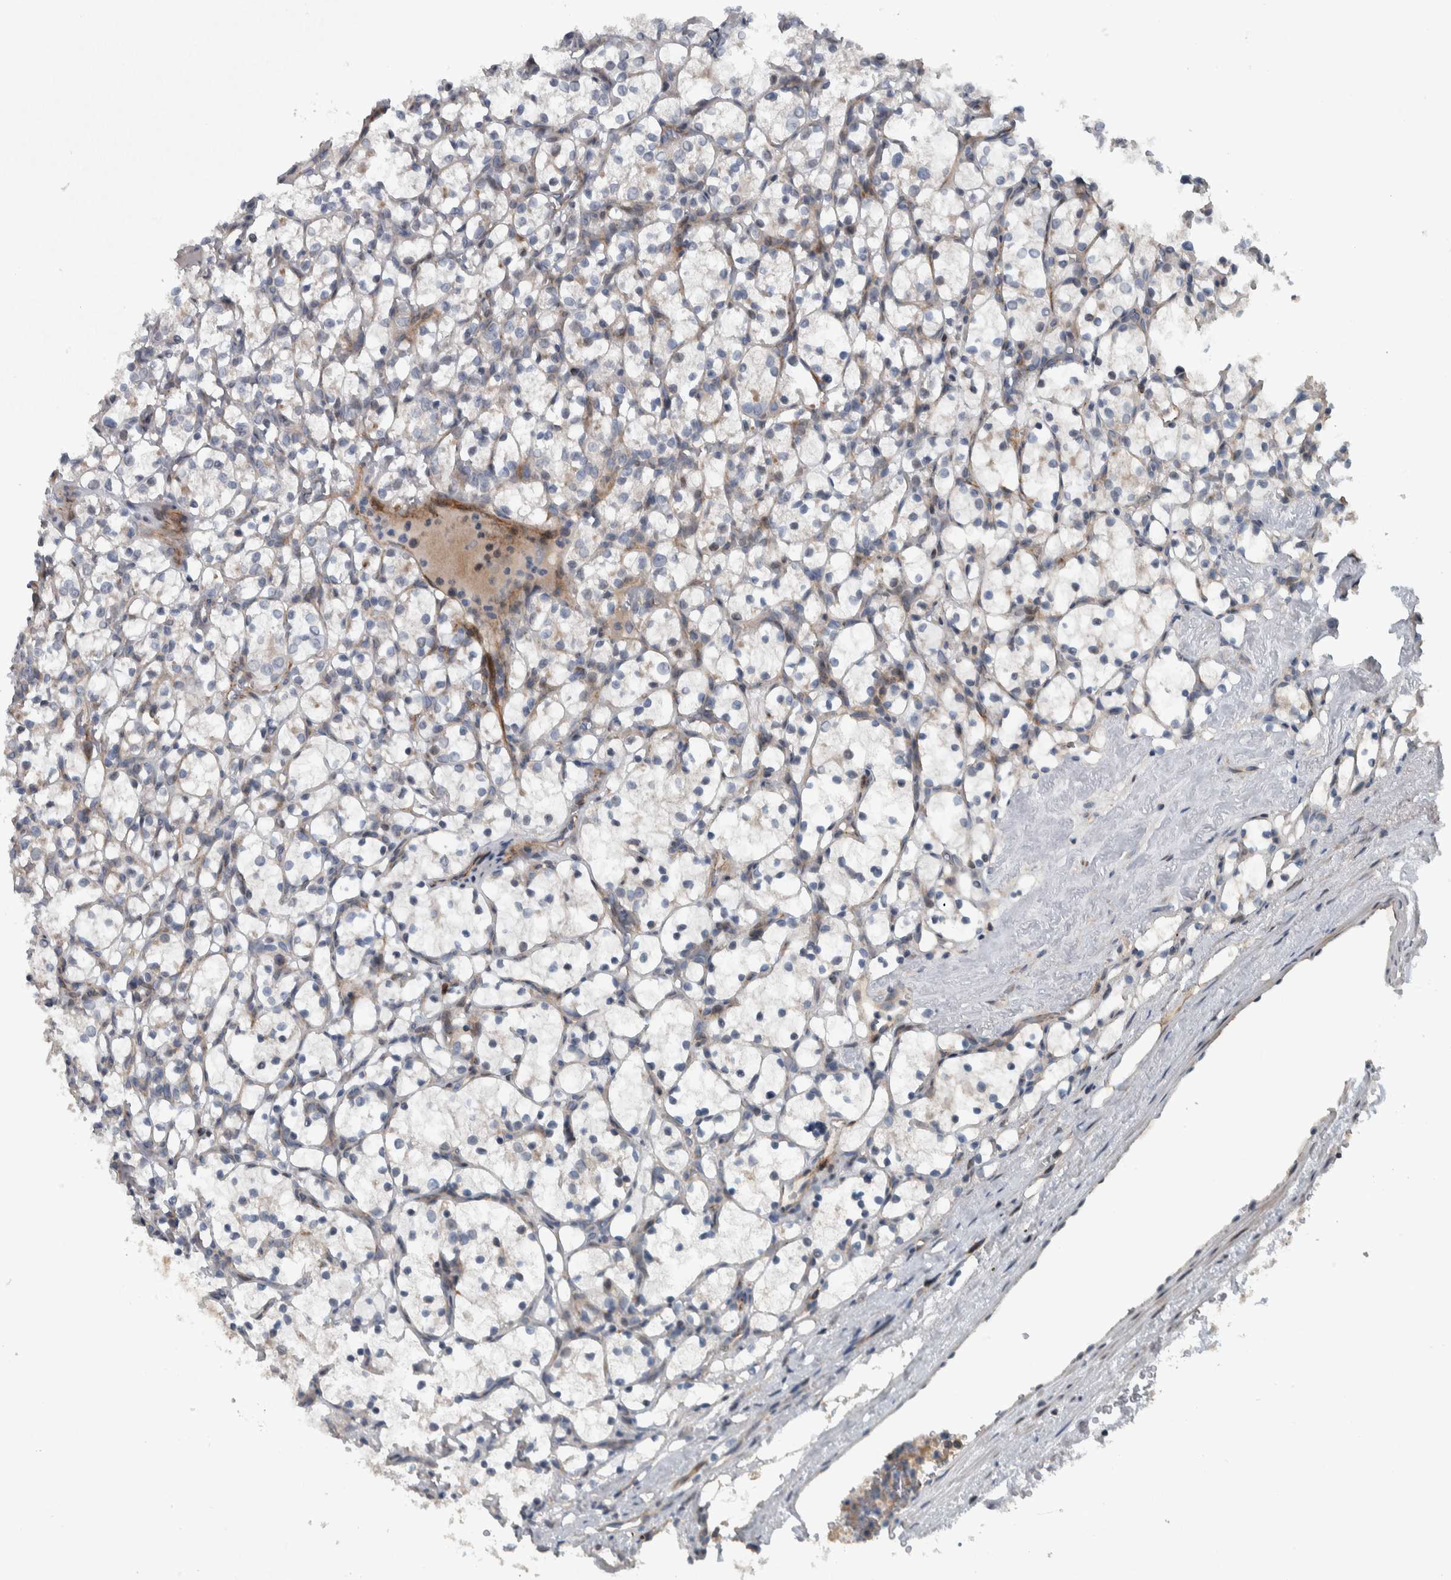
{"staining": {"intensity": "negative", "quantity": "none", "location": "none"}, "tissue": "renal cancer", "cell_type": "Tumor cells", "image_type": "cancer", "snomed": [{"axis": "morphology", "description": "Adenocarcinoma, NOS"}, {"axis": "topography", "description": "Kidney"}], "caption": "Human renal adenocarcinoma stained for a protein using immunohistochemistry shows no positivity in tumor cells.", "gene": "BAIAP2L1", "patient": {"sex": "female", "age": 69}}